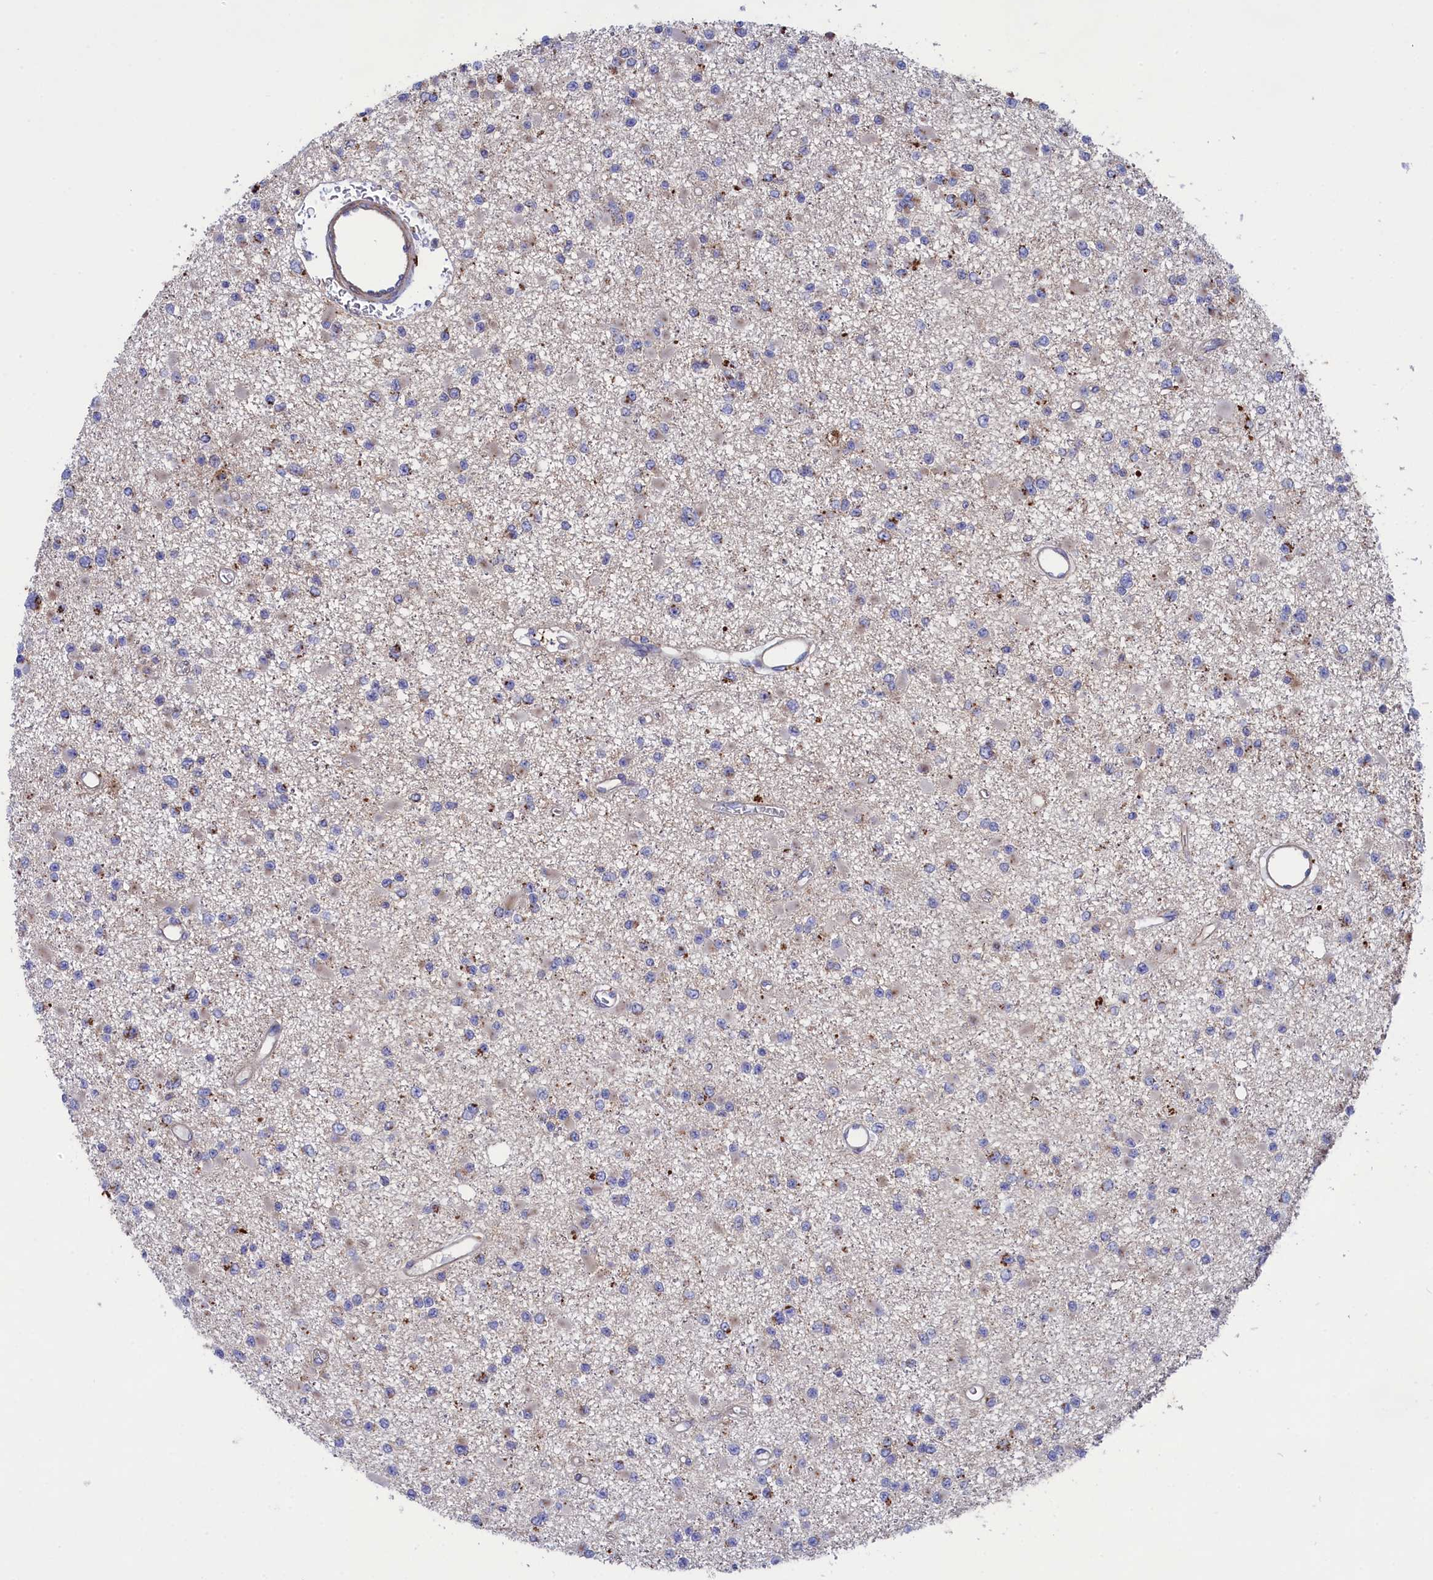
{"staining": {"intensity": "negative", "quantity": "none", "location": "none"}, "tissue": "glioma", "cell_type": "Tumor cells", "image_type": "cancer", "snomed": [{"axis": "morphology", "description": "Glioma, malignant, Low grade"}, {"axis": "topography", "description": "Brain"}], "caption": "Protein analysis of glioma displays no significant expression in tumor cells. Nuclei are stained in blue.", "gene": "SCAMP4", "patient": {"sex": "female", "age": 22}}